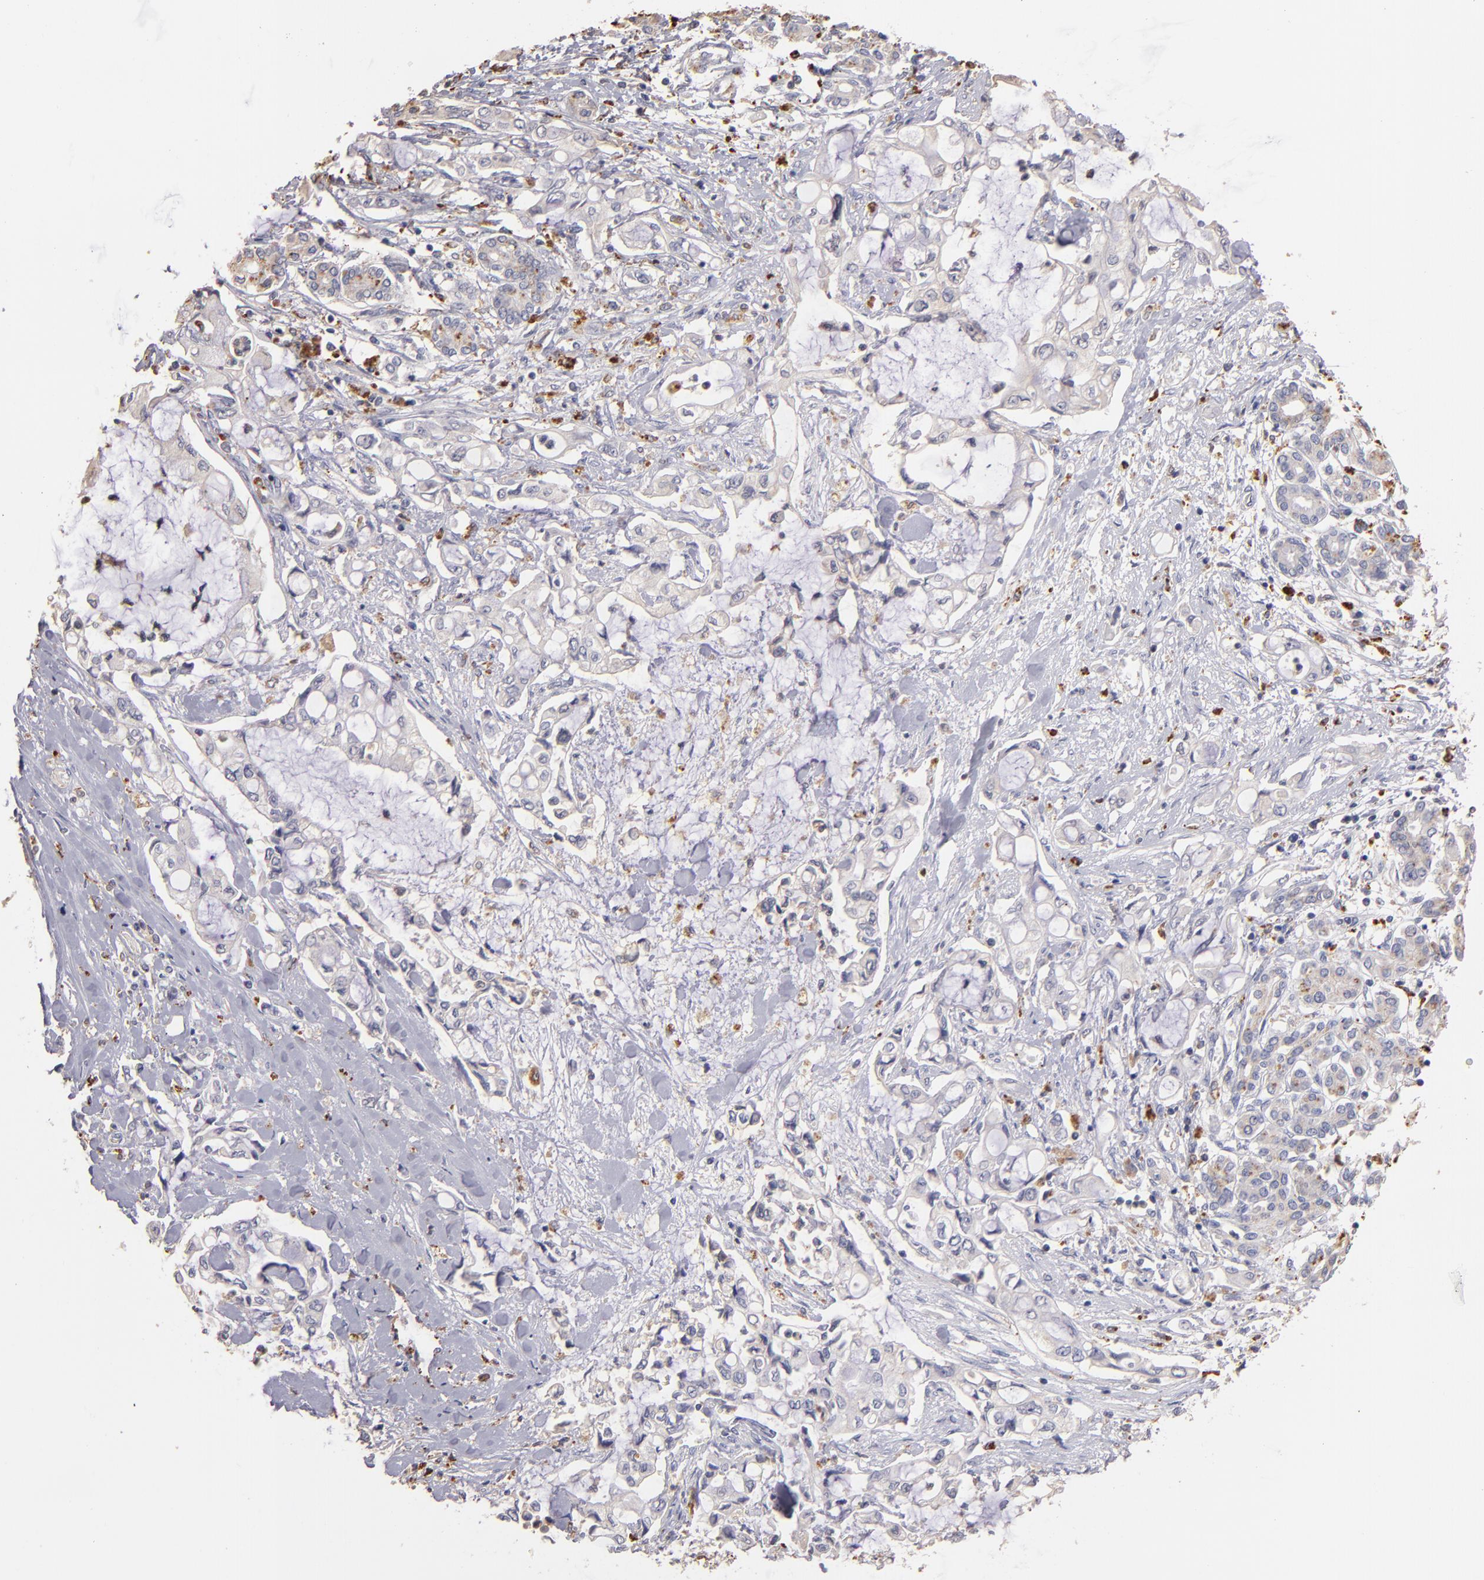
{"staining": {"intensity": "negative", "quantity": "none", "location": "none"}, "tissue": "pancreatic cancer", "cell_type": "Tumor cells", "image_type": "cancer", "snomed": [{"axis": "morphology", "description": "Adenocarcinoma, NOS"}, {"axis": "topography", "description": "Pancreas"}], "caption": "This is an immunohistochemistry photomicrograph of pancreatic cancer (adenocarcinoma). There is no positivity in tumor cells.", "gene": "TRAF1", "patient": {"sex": "female", "age": 70}}